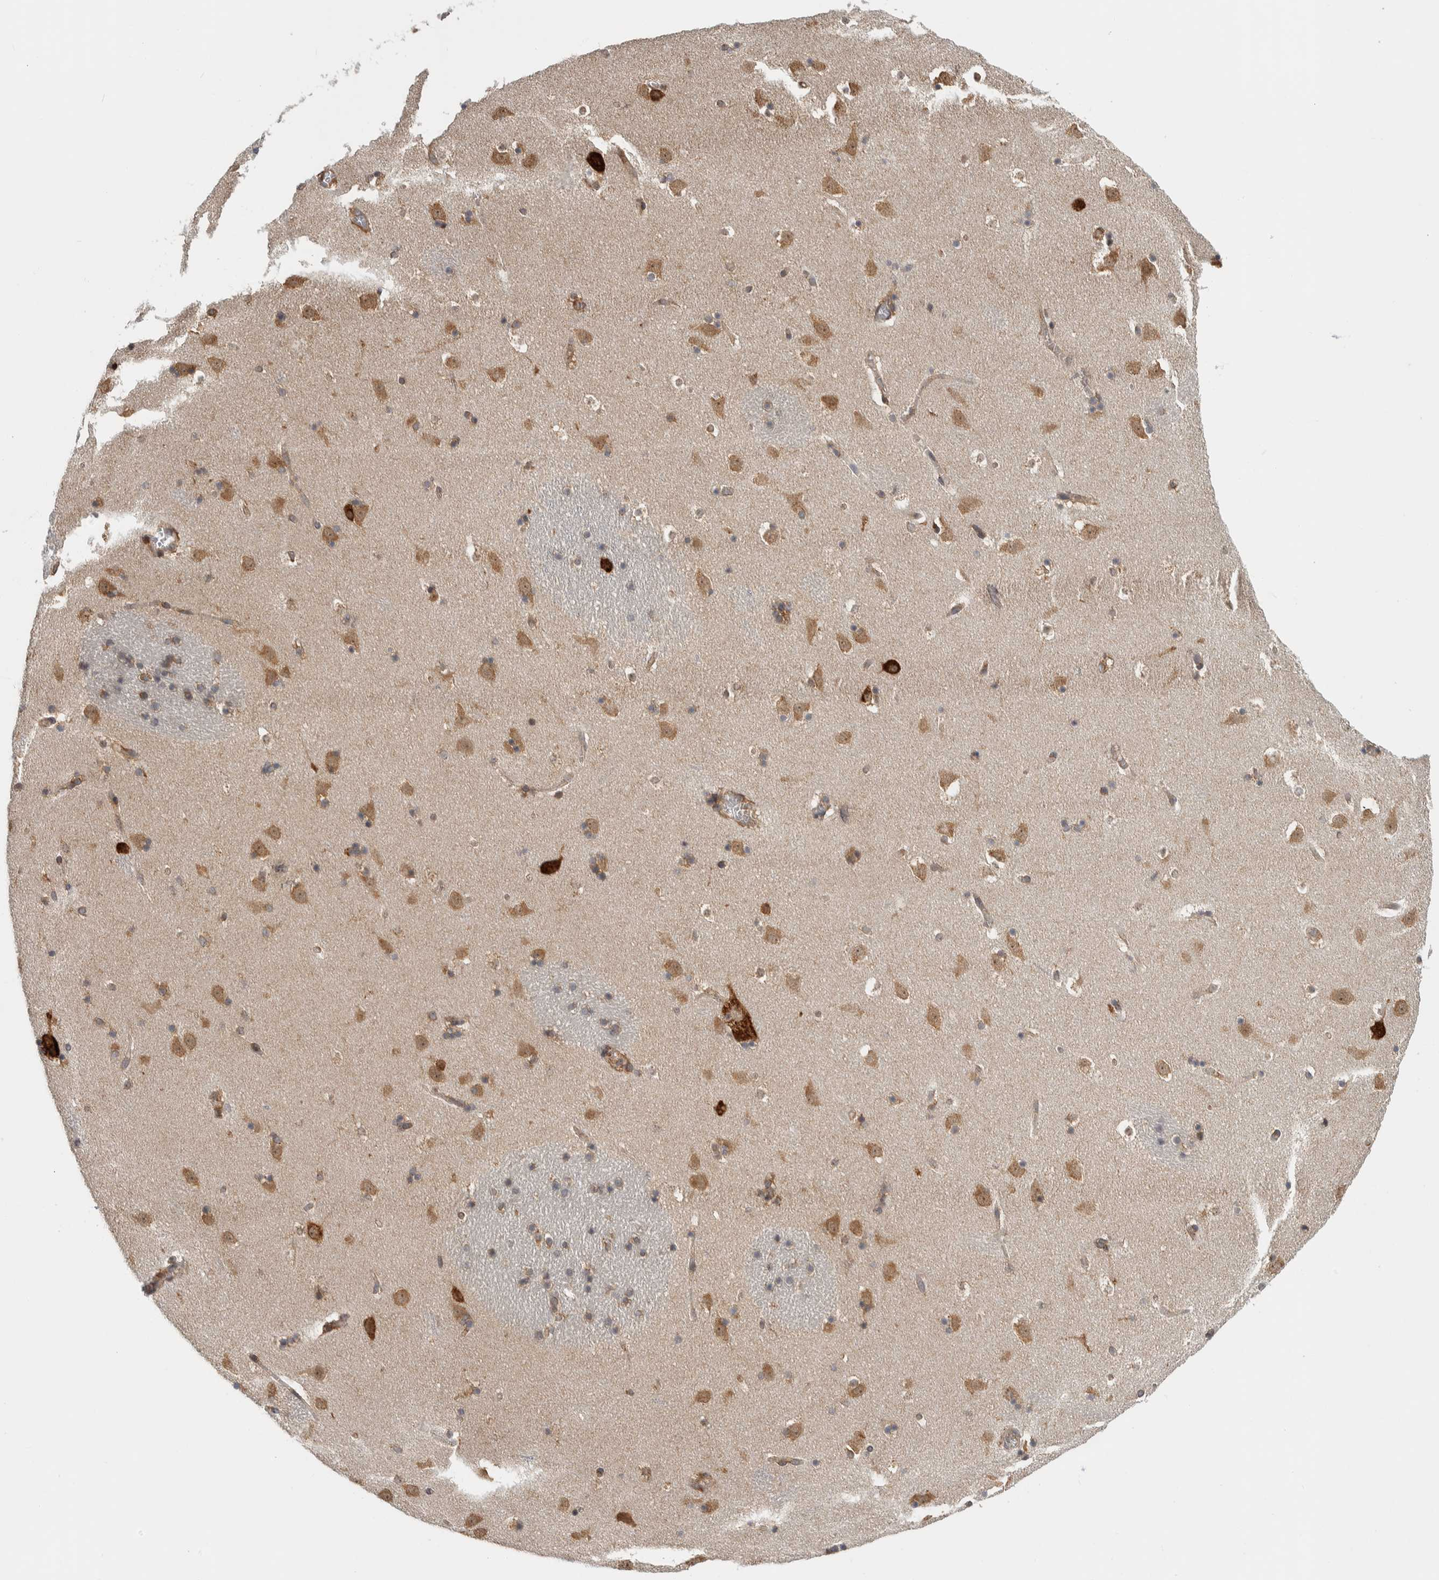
{"staining": {"intensity": "weak", "quantity": ">75%", "location": "cytoplasmic/membranous"}, "tissue": "caudate", "cell_type": "Glial cells", "image_type": "normal", "snomed": [{"axis": "morphology", "description": "Normal tissue, NOS"}, {"axis": "topography", "description": "Lateral ventricle wall"}], "caption": "Unremarkable caudate reveals weak cytoplasmic/membranous expression in about >75% of glial cells, visualized by immunohistochemistry.", "gene": "EIF3H", "patient": {"sex": "male", "age": 45}}